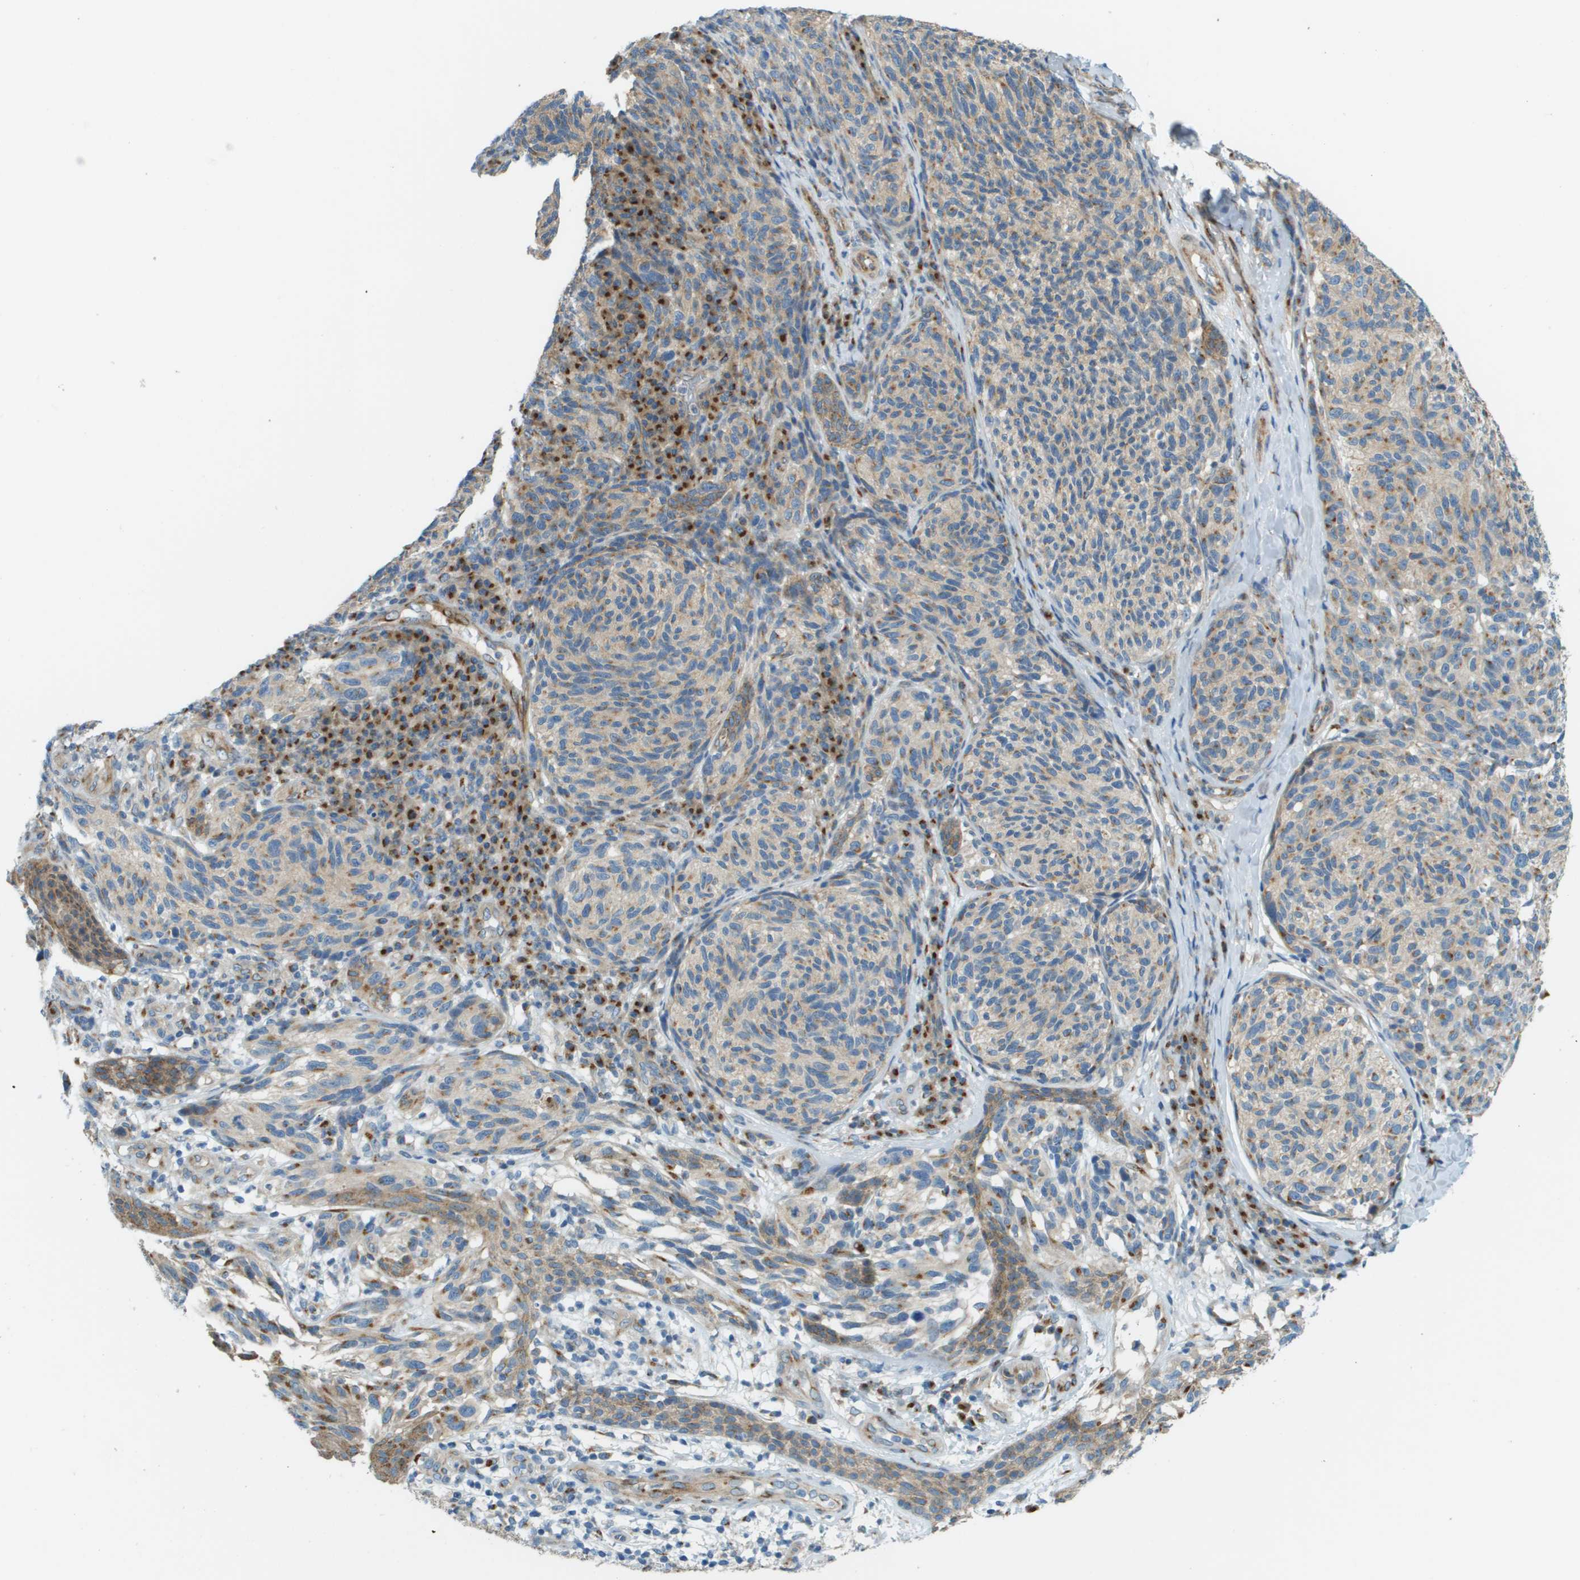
{"staining": {"intensity": "moderate", "quantity": ">75%", "location": "cytoplasmic/membranous"}, "tissue": "melanoma", "cell_type": "Tumor cells", "image_type": "cancer", "snomed": [{"axis": "morphology", "description": "Malignant melanoma, NOS"}, {"axis": "topography", "description": "Skin"}], "caption": "Human malignant melanoma stained with a protein marker exhibits moderate staining in tumor cells.", "gene": "ACBD3", "patient": {"sex": "female", "age": 73}}